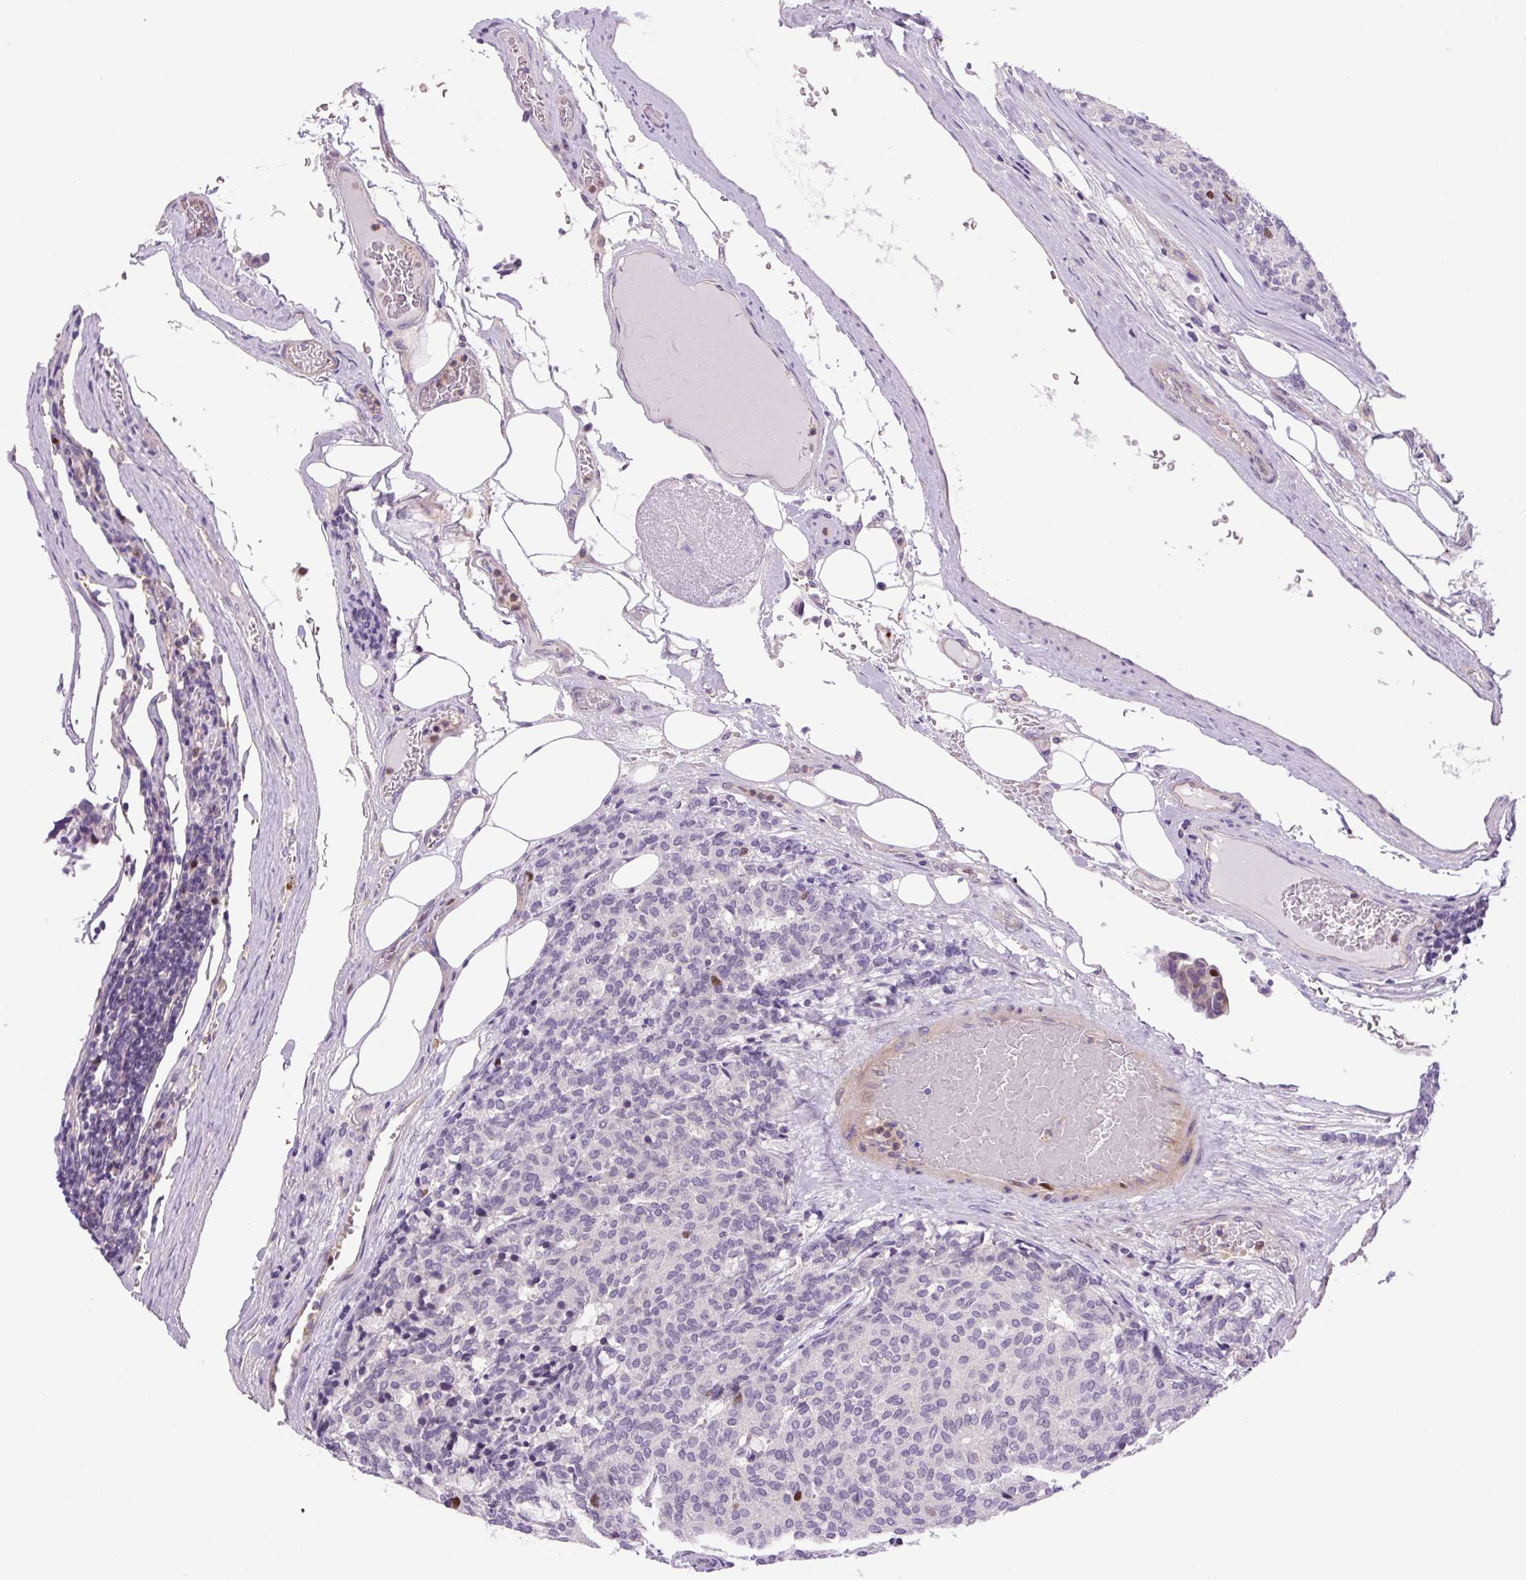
{"staining": {"intensity": "moderate", "quantity": "<25%", "location": "nuclear"}, "tissue": "carcinoid", "cell_type": "Tumor cells", "image_type": "cancer", "snomed": [{"axis": "morphology", "description": "Carcinoid, malignant, NOS"}, {"axis": "topography", "description": "Pancreas"}], "caption": "Tumor cells reveal moderate nuclear expression in approximately <25% of cells in carcinoid (malignant). (Stains: DAB in brown, nuclei in blue, Microscopy: brightfield microscopy at high magnification).", "gene": "KIFC1", "patient": {"sex": "female", "age": 54}}